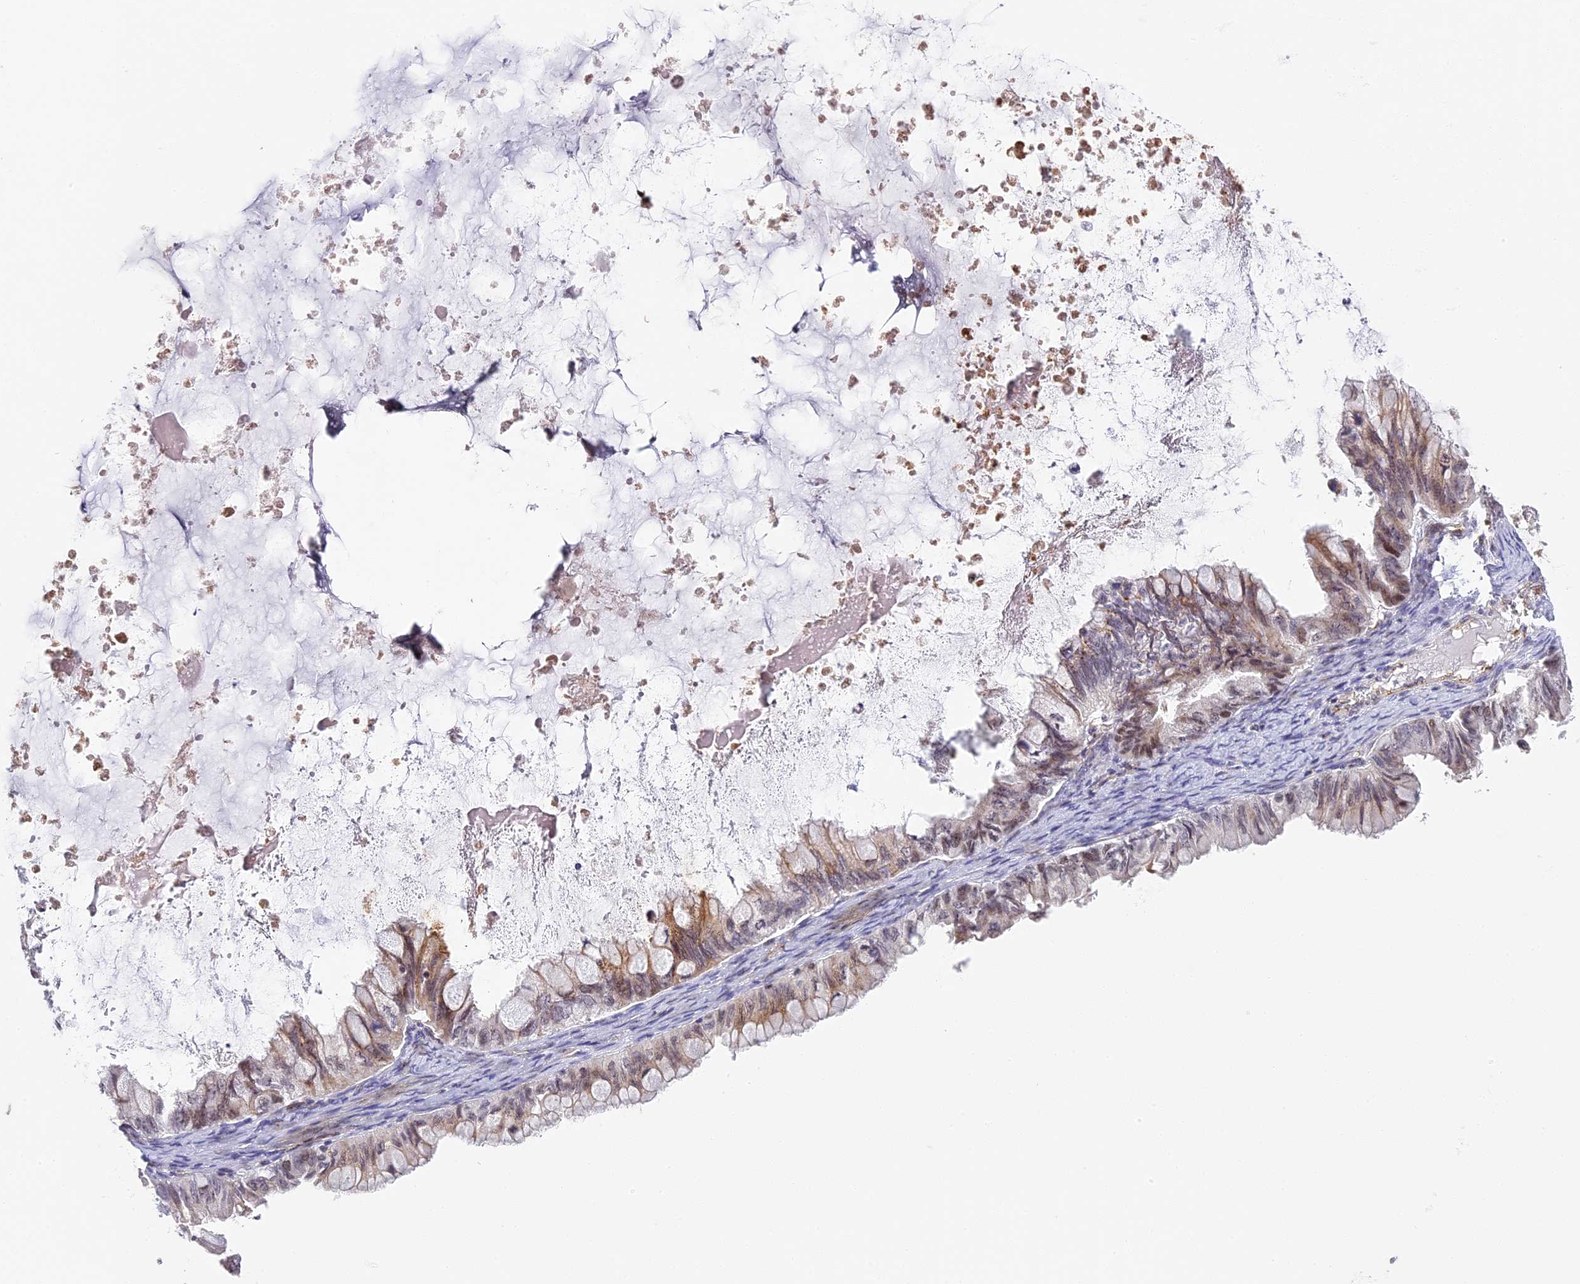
{"staining": {"intensity": "moderate", "quantity": "<25%", "location": "cytoplasmic/membranous,nuclear"}, "tissue": "ovarian cancer", "cell_type": "Tumor cells", "image_type": "cancer", "snomed": [{"axis": "morphology", "description": "Cystadenocarcinoma, mucinous, NOS"}, {"axis": "topography", "description": "Ovary"}], "caption": "Human ovarian cancer (mucinous cystadenocarcinoma) stained for a protein (brown) demonstrates moderate cytoplasmic/membranous and nuclear positive positivity in about <25% of tumor cells.", "gene": "HEATR5B", "patient": {"sex": "female", "age": 80}}